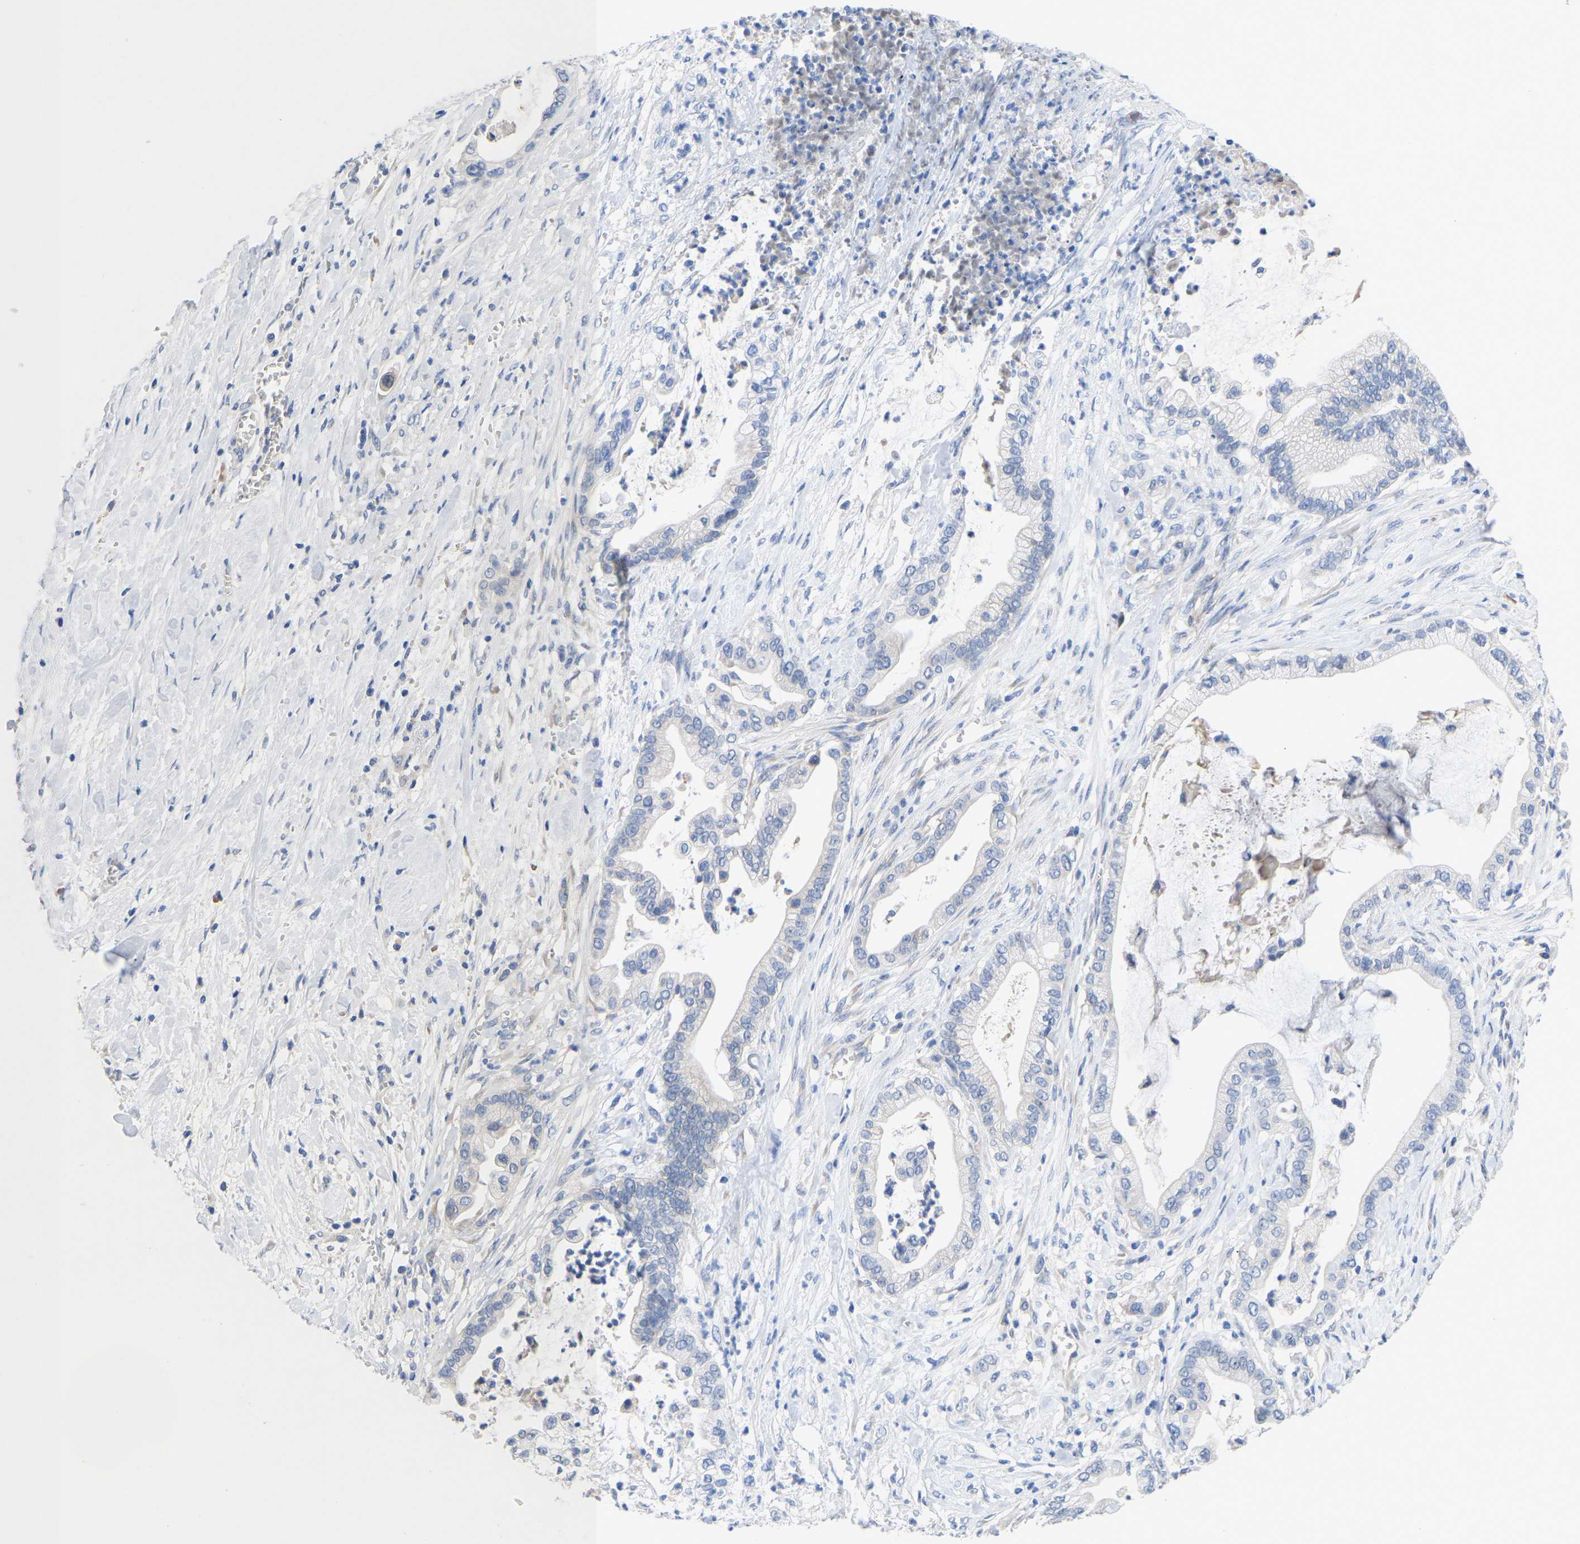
{"staining": {"intensity": "negative", "quantity": "none", "location": "none"}, "tissue": "pancreatic cancer", "cell_type": "Tumor cells", "image_type": "cancer", "snomed": [{"axis": "morphology", "description": "Adenocarcinoma, NOS"}, {"axis": "topography", "description": "Pancreas"}], "caption": "Tumor cells show no significant expression in adenocarcinoma (pancreatic).", "gene": "ABCA10", "patient": {"sex": "male", "age": 69}}